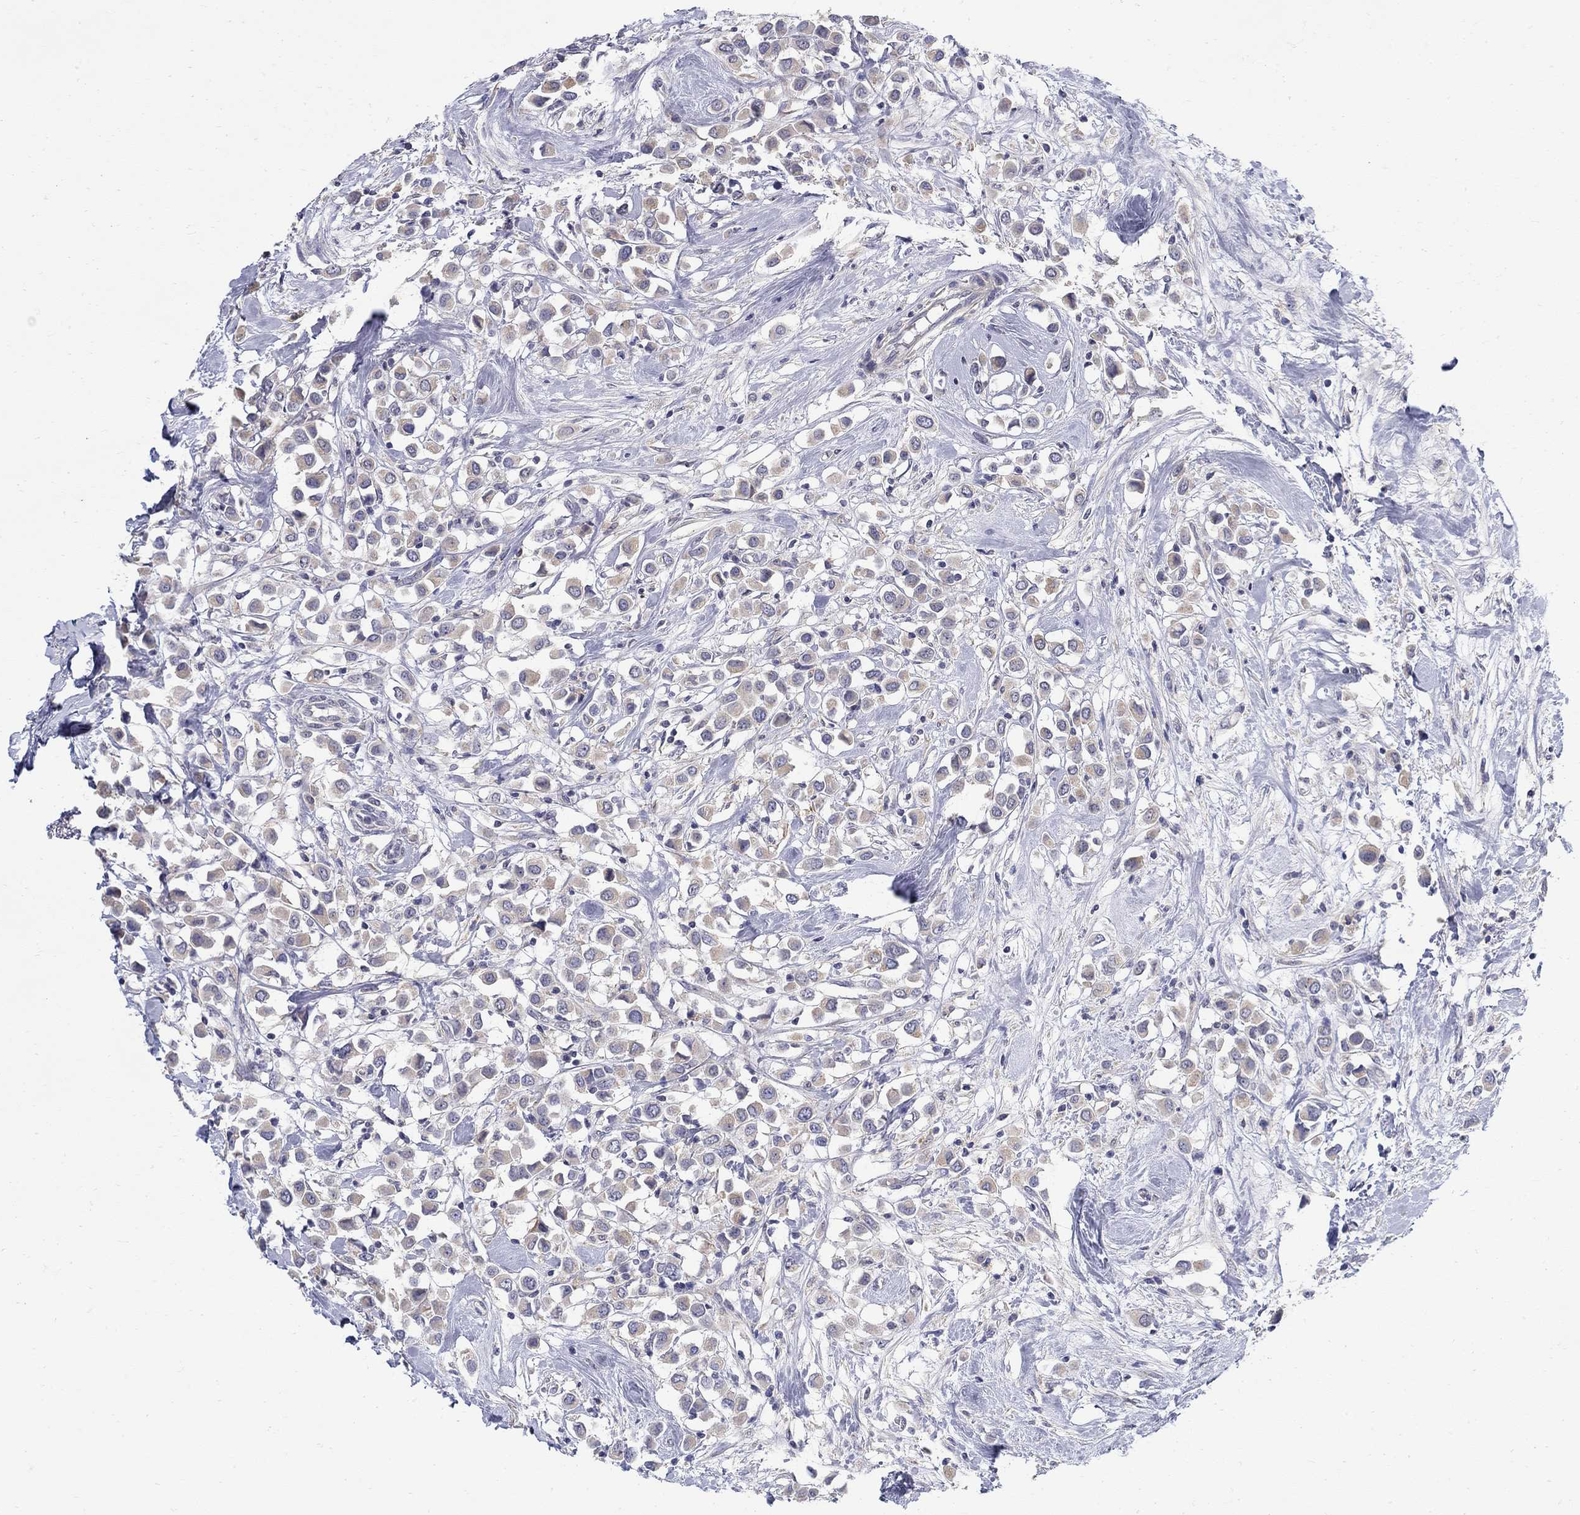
{"staining": {"intensity": "weak", "quantity": "25%-75%", "location": "cytoplasmic/membranous"}, "tissue": "breast cancer", "cell_type": "Tumor cells", "image_type": "cancer", "snomed": [{"axis": "morphology", "description": "Duct carcinoma"}, {"axis": "topography", "description": "Breast"}], "caption": "A low amount of weak cytoplasmic/membranous expression is present in approximately 25%-75% of tumor cells in breast cancer (invasive ductal carcinoma) tissue.", "gene": "ABCA4", "patient": {"sex": "female", "age": 61}}